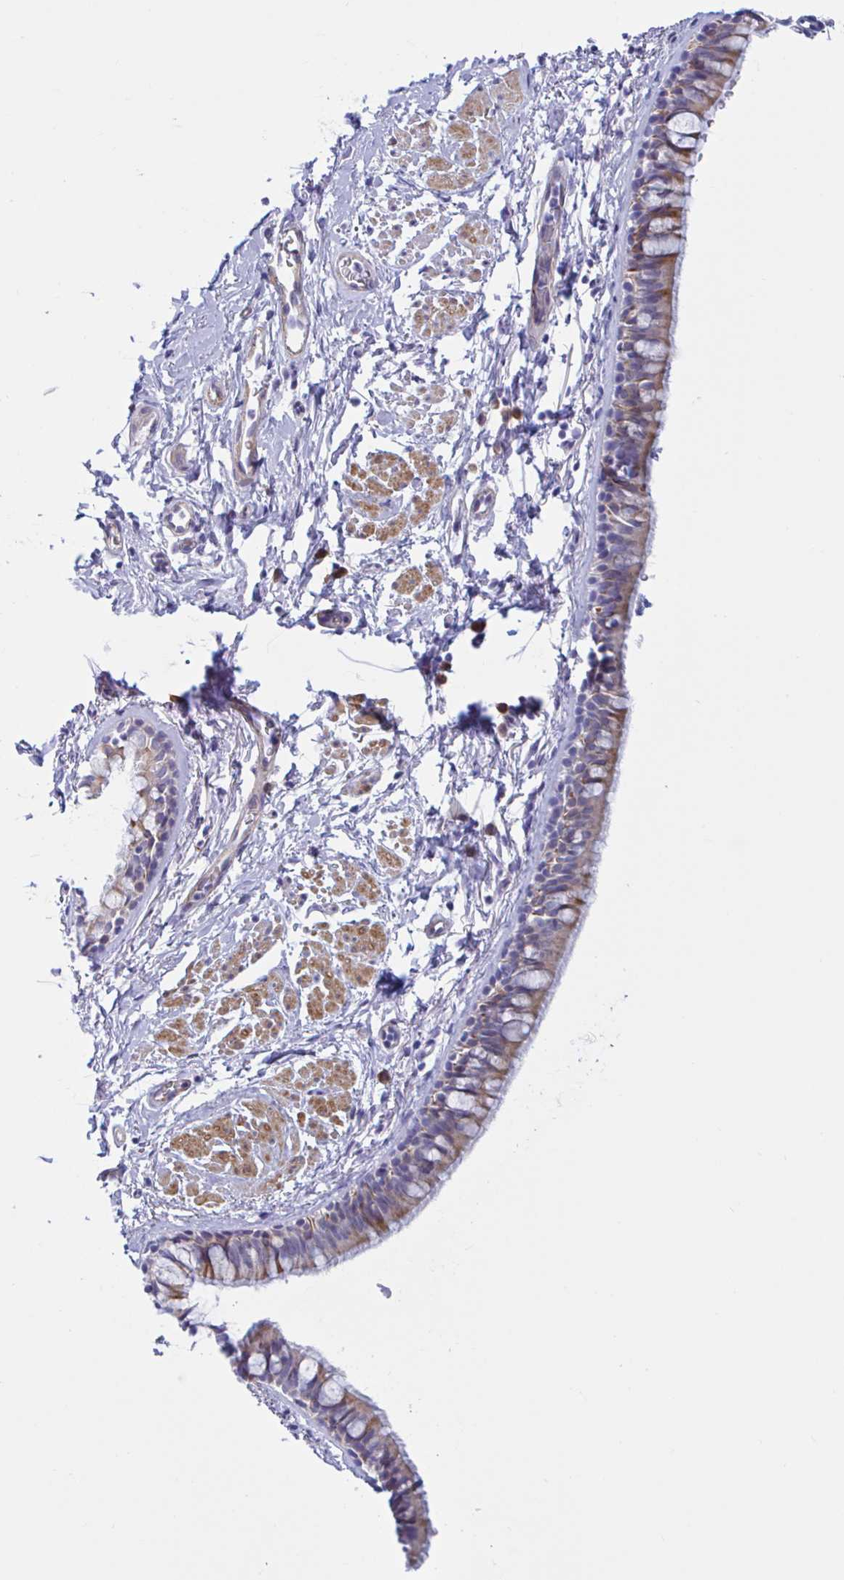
{"staining": {"intensity": "weak", "quantity": "25%-75%", "location": "cytoplasmic/membranous"}, "tissue": "bronchus", "cell_type": "Respiratory epithelial cells", "image_type": "normal", "snomed": [{"axis": "morphology", "description": "Normal tissue, NOS"}, {"axis": "topography", "description": "Lymph node"}, {"axis": "topography", "description": "Cartilage tissue"}, {"axis": "topography", "description": "Bronchus"}], "caption": "Weak cytoplasmic/membranous protein positivity is identified in about 25%-75% of respiratory epithelial cells in bronchus. The protein is shown in brown color, while the nuclei are stained blue.", "gene": "ENSG00000271254", "patient": {"sex": "female", "age": 70}}